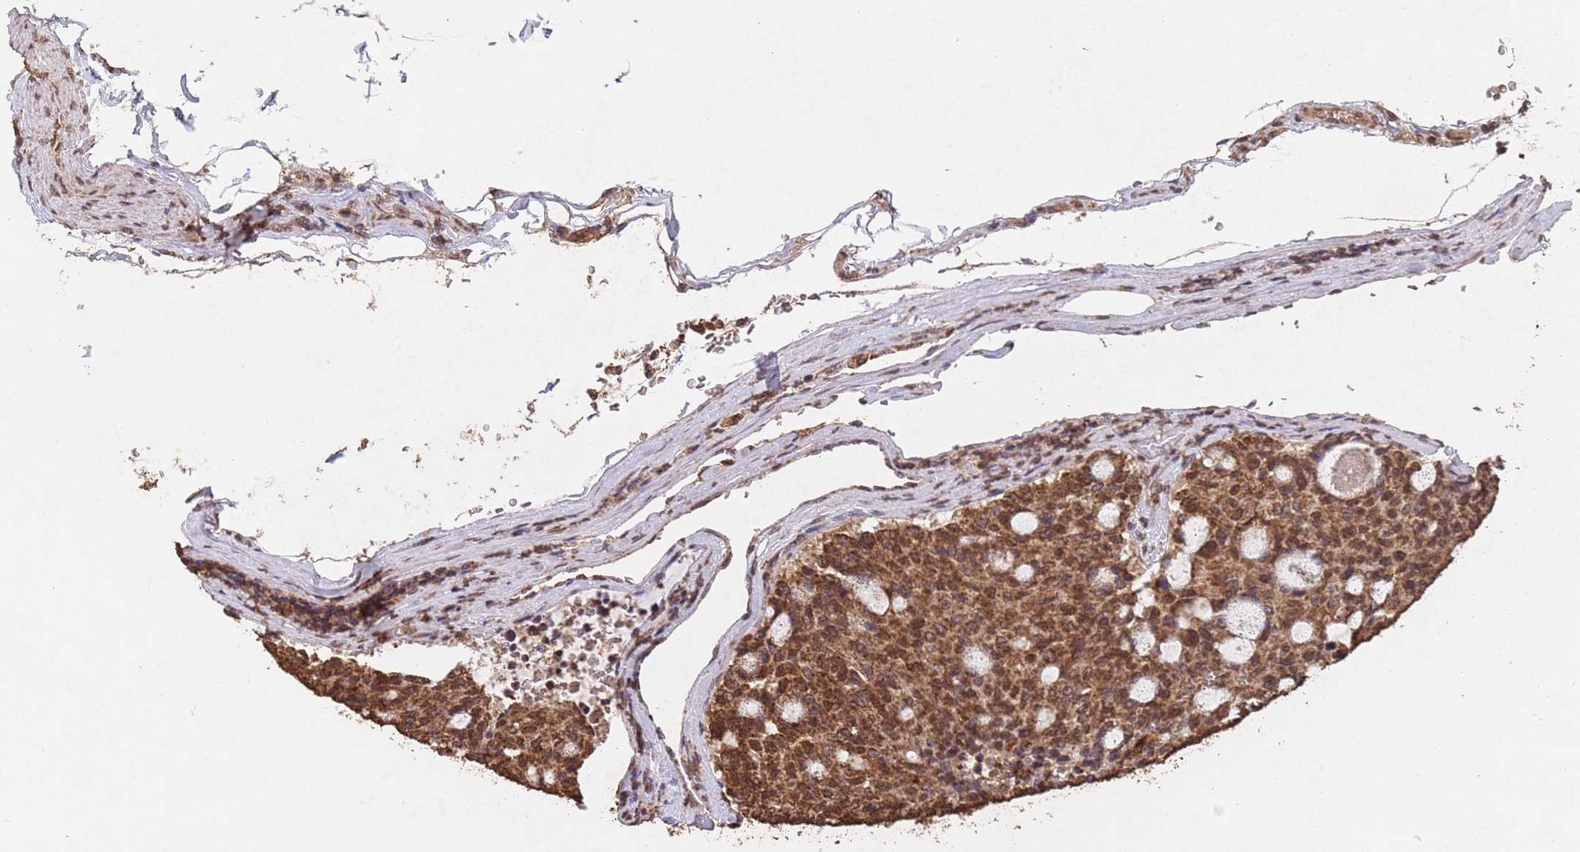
{"staining": {"intensity": "moderate", "quantity": ">75%", "location": "cytoplasmic/membranous,nuclear"}, "tissue": "carcinoid", "cell_type": "Tumor cells", "image_type": "cancer", "snomed": [{"axis": "morphology", "description": "Carcinoid, malignant, NOS"}, {"axis": "topography", "description": "Pancreas"}], "caption": "A high-resolution micrograph shows immunohistochemistry (IHC) staining of carcinoid, which demonstrates moderate cytoplasmic/membranous and nuclear staining in approximately >75% of tumor cells.", "gene": "HDAC10", "patient": {"sex": "female", "age": 54}}